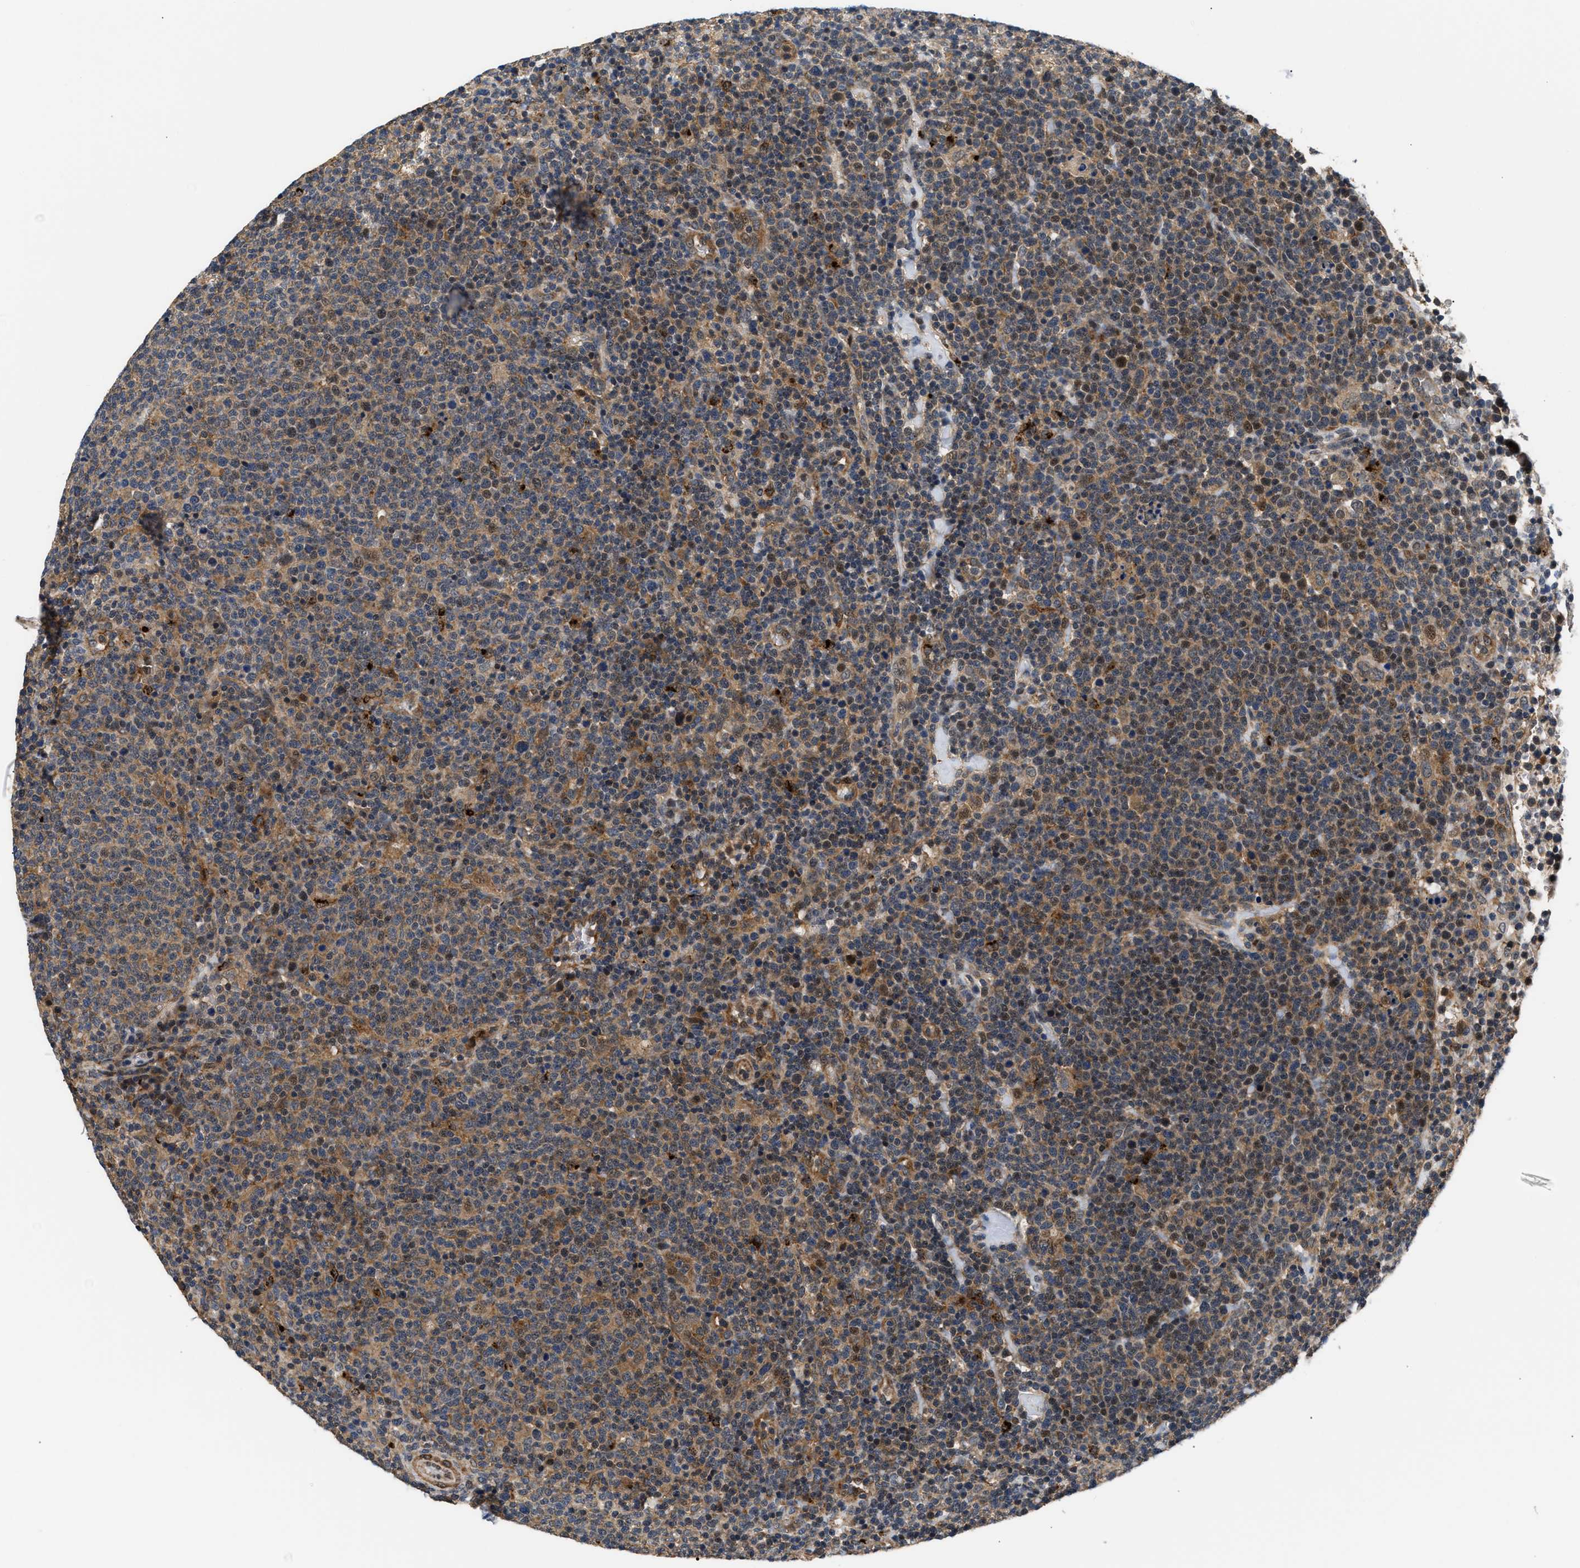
{"staining": {"intensity": "moderate", "quantity": ">75%", "location": "cytoplasmic/membranous,nuclear"}, "tissue": "lymphoma", "cell_type": "Tumor cells", "image_type": "cancer", "snomed": [{"axis": "morphology", "description": "Malignant lymphoma, non-Hodgkin's type, High grade"}, {"axis": "topography", "description": "Lymph node"}], "caption": "Protein staining demonstrates moderate cytoplasmic/membranous and nuclear positivity in about >75% of tumor cells in malignant lymphoma, non-Hodgkin's type (high-grade). Immunohistochemistry stains the protein in brown and the nuclei are stained blue.", "gene": "LARP6", "patient": {"sex": "male", "age": 61}}